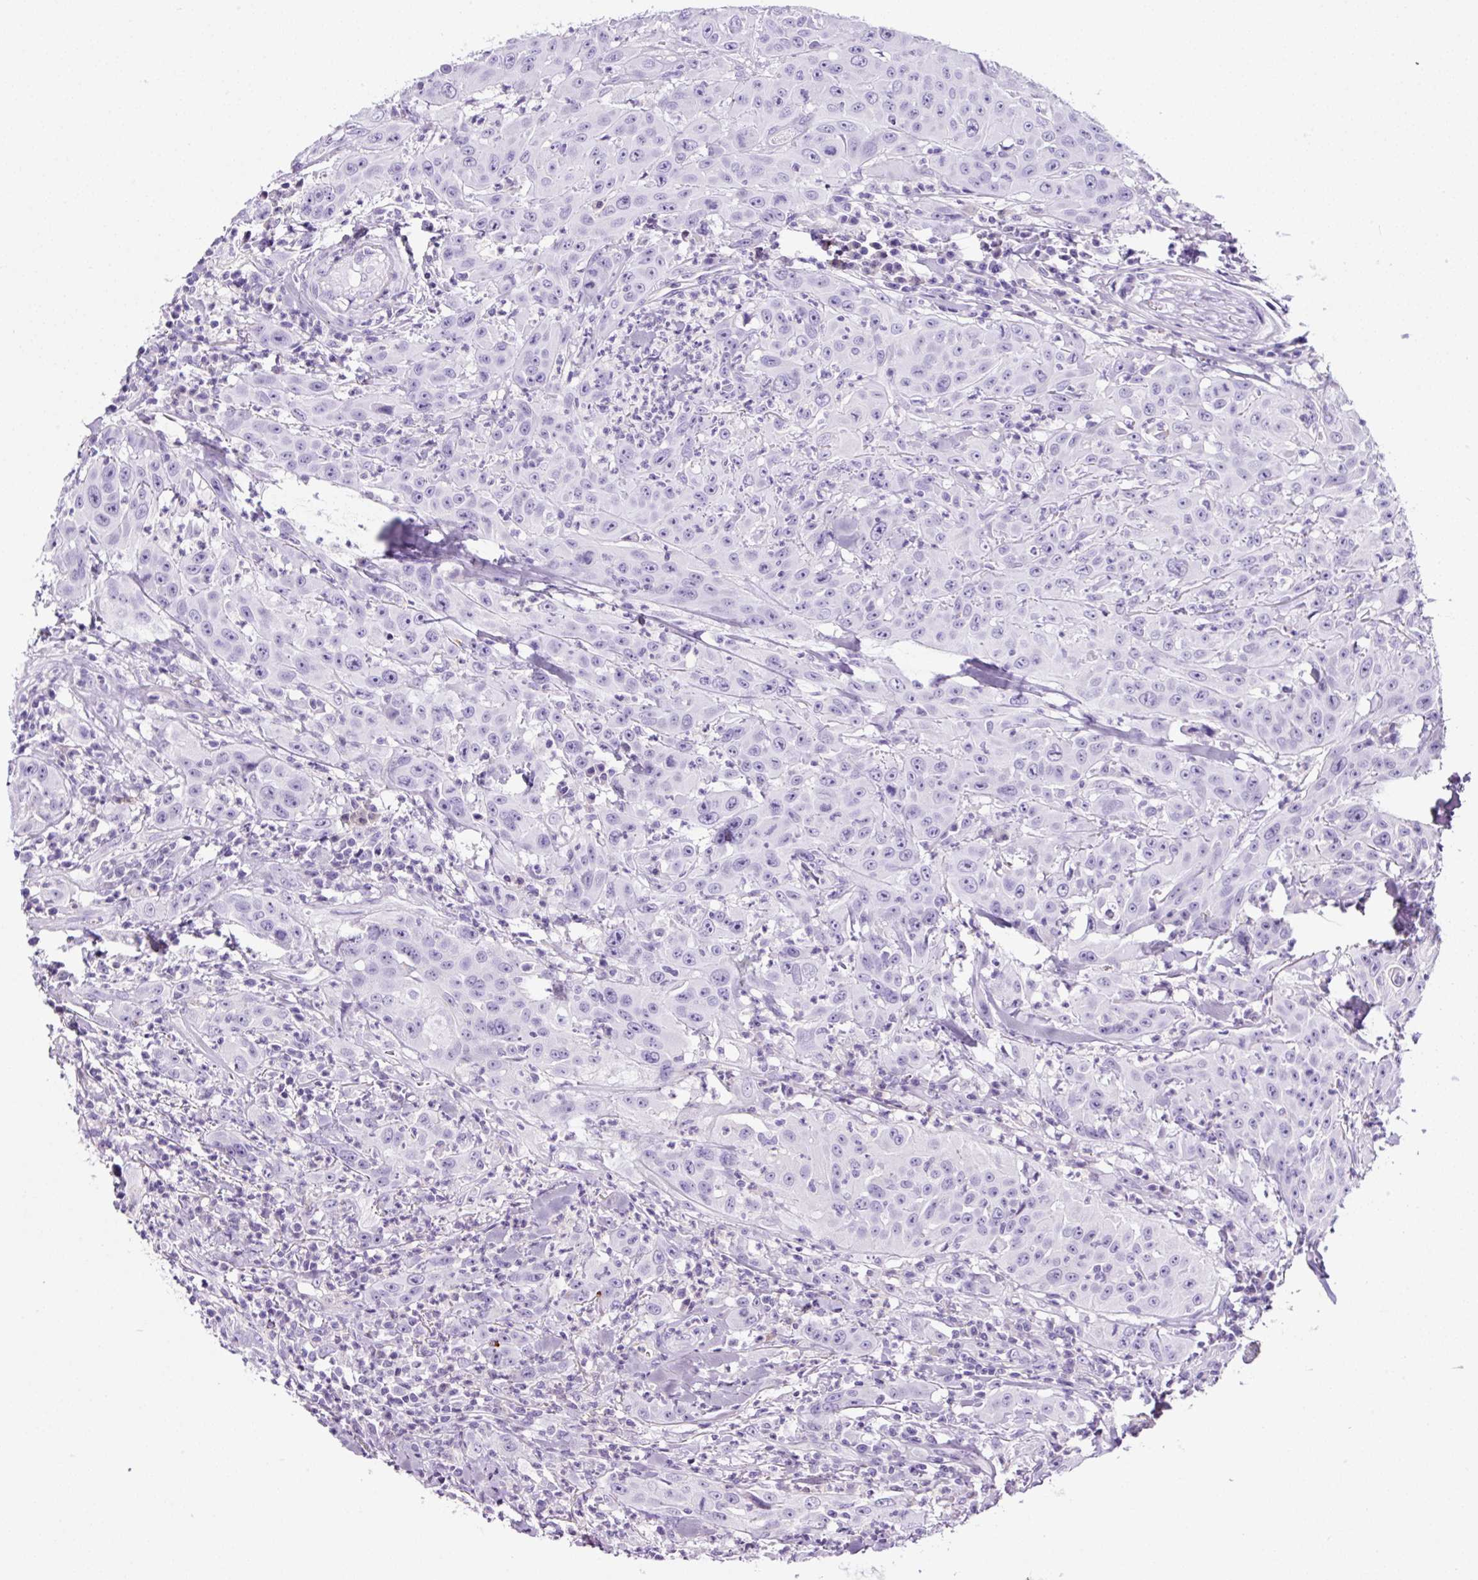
{"staining": {"intensity": "negative", "quantity": "none", "location": "none"}, "tissue": "head and neck cancer", "cell_type": "Tumor cells", "image_type": "cancer", "snomed": [{"axis": "morphology", "description": "Squamous cell carcinoma, NOS"}, {"axis": "topography", "description": "Skin"}, {"axis": "topography", "description": "Head-Neck"}], "caption": "Tumor cells are negative for protein expression in human head and neck cancer (squamous cell carcinoma).", "gene": "TAFA3", "patient": {"sex": "male", "age": 80}}